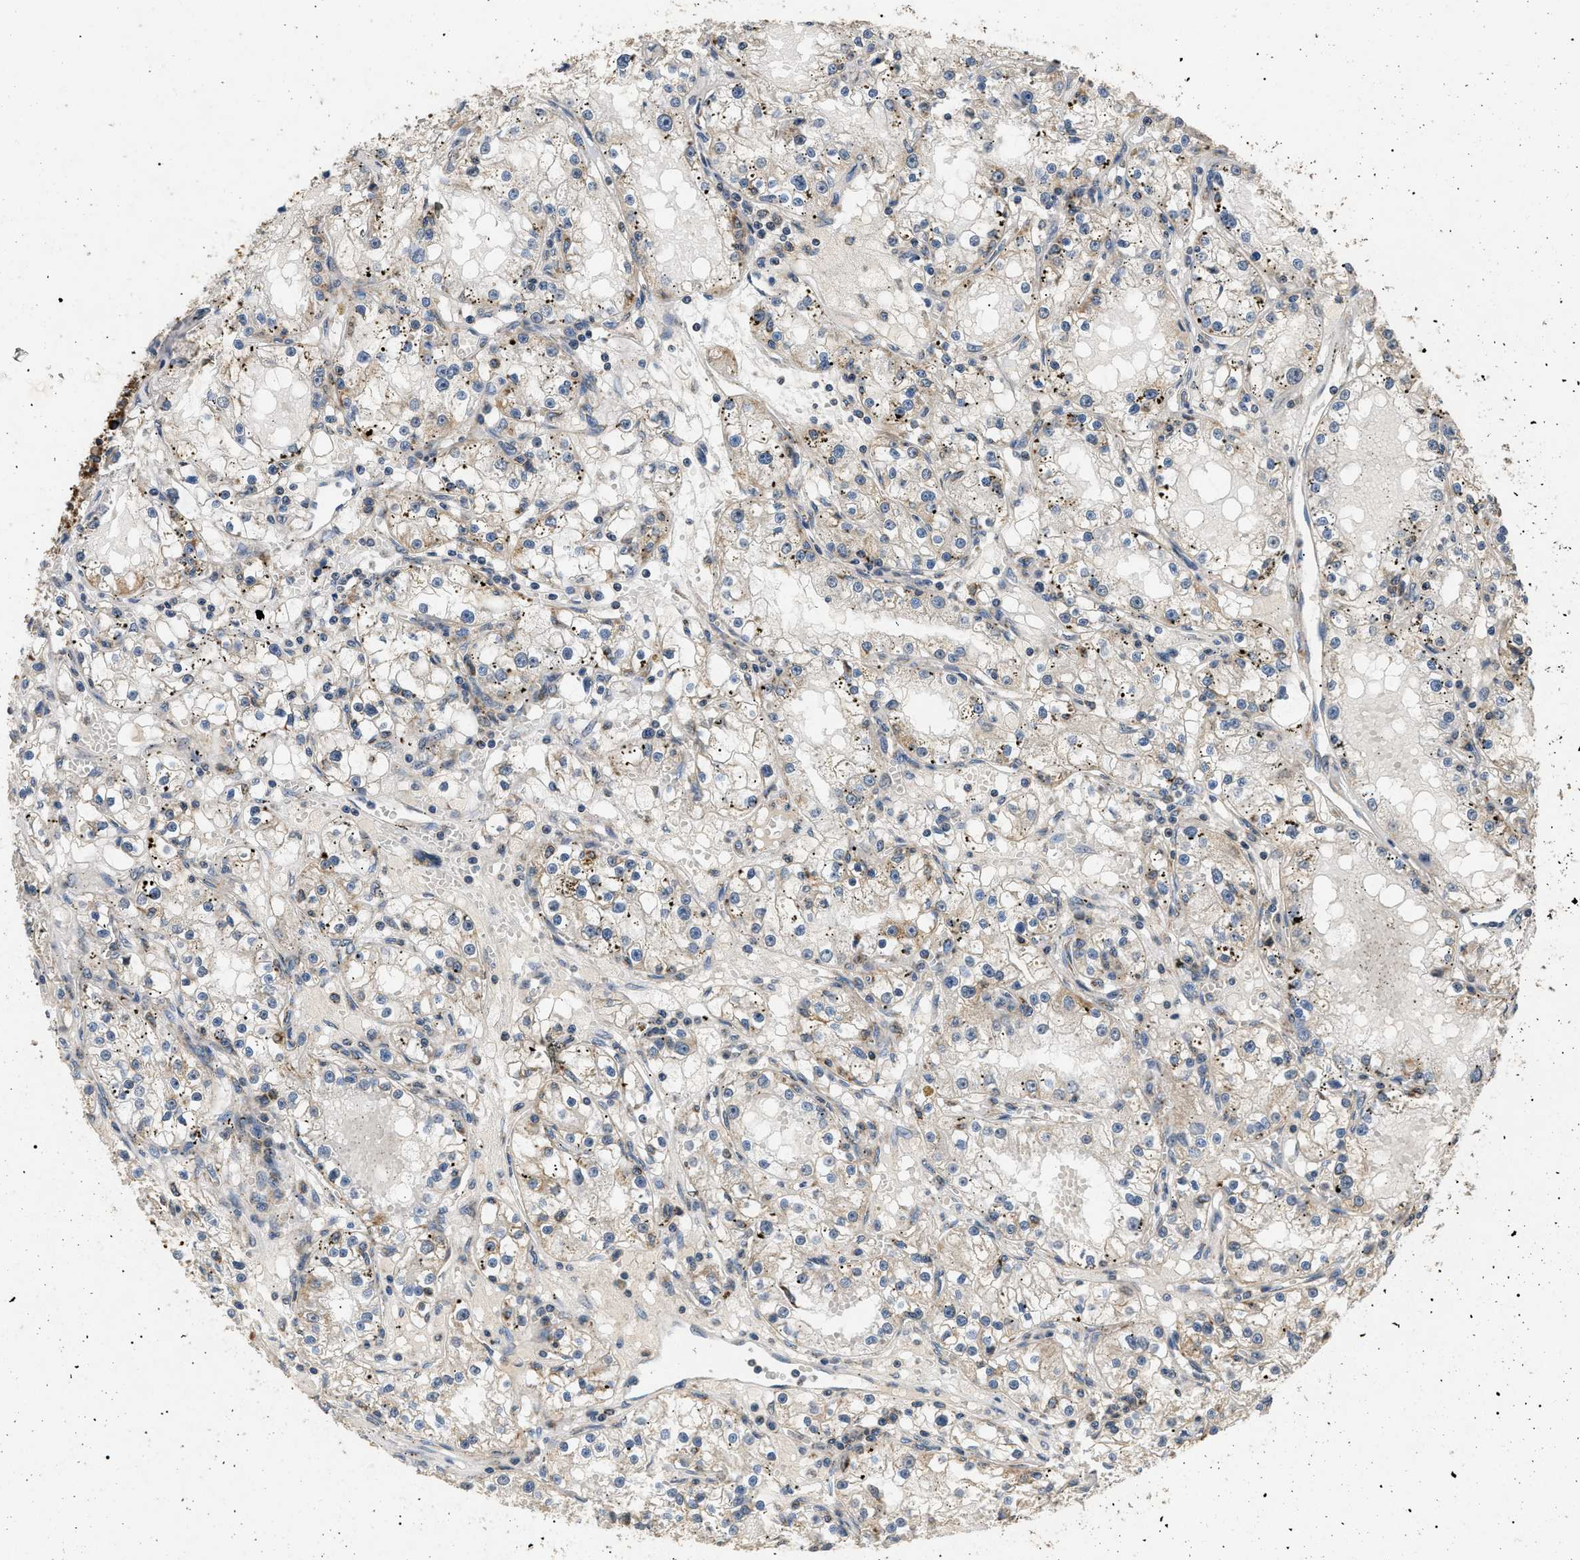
{"staining": {"intensity": "weak", "quantity": "<25%", "location": "cytoplasmic/membranous"}, "tissue": "renal cancer", "cell_type": "Tumor cells", "image_type": "cancer", "snomed": [{"axis": "morphology", "description": "Adenocarcinoma, NOS"}, {"axis": "topography", "description": "Kidney"}], "caption": "Immunohistochemical staining of human renal adenocarcinoma shows no significant positivity in tumor cells. (Stains: DAB (3,3'-diaminobenzidine) immunohistochemistry with hematoxylin counter stain, Microscopy: brightfield microscopy at high magnification).", "gene": "TOMM6", "patient": {"sex": "male", "age": 56}}